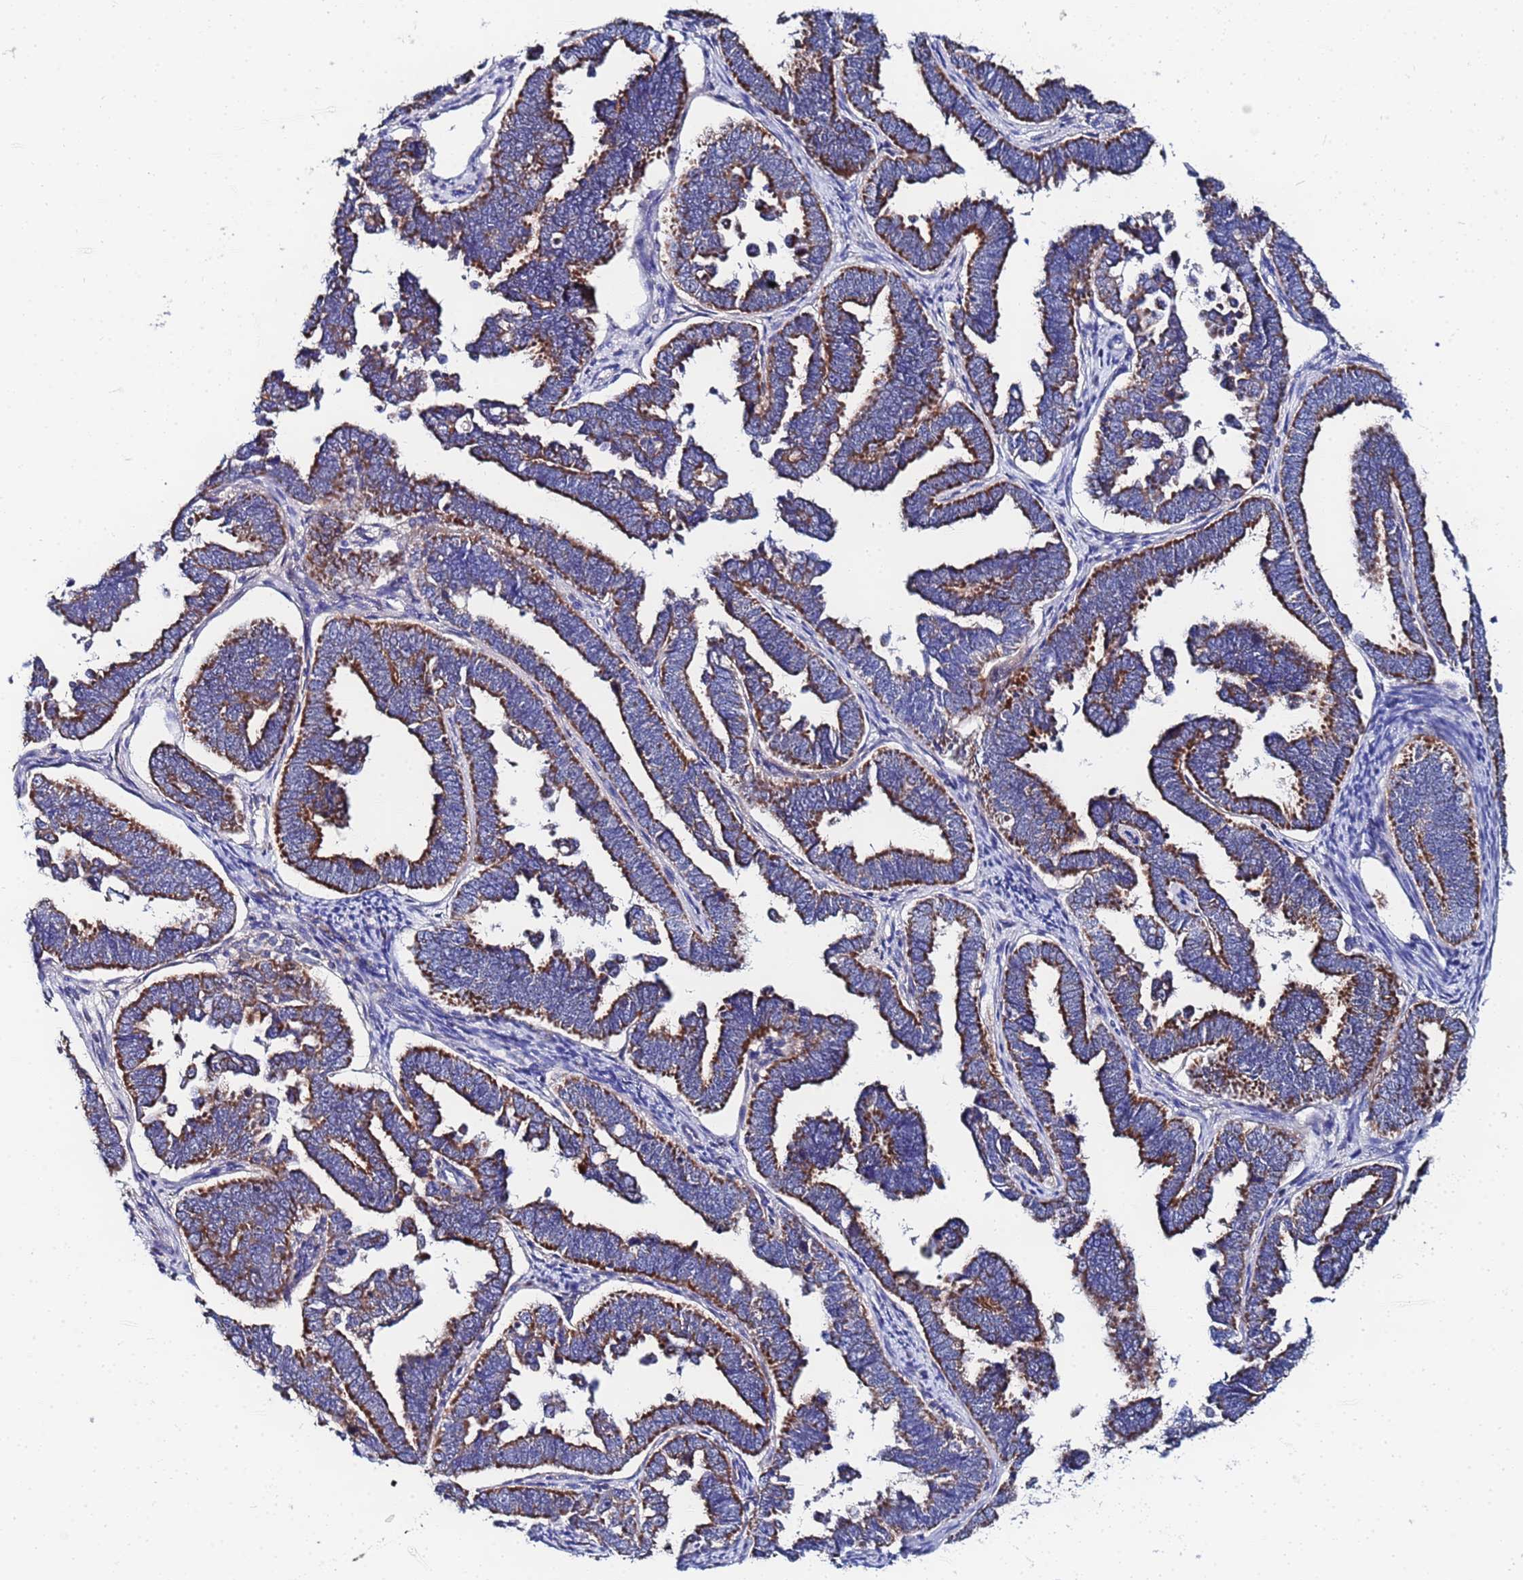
{"staining": {"intensity": "strong", "quantity": ">75%", "location": "cytoplasmic/membranous"}, "tissue": "endometrial cancer", "cell_type": "Tumor cells", "image_type": "cancer", "snomed": [{"axis": "morphology", "description": "Adenocarcinoma, NOS"}, {"axis": "topography", "description": "Endometrium"}], "caption": "Protein staining of adenocarcinoma (endometrial) tissue exhibits strong cytoplasmic/membranous staining in approximately >75% of tumor cells.", "gene": "FAHD2A", "patient": {"sex": "female", "age": 75}}